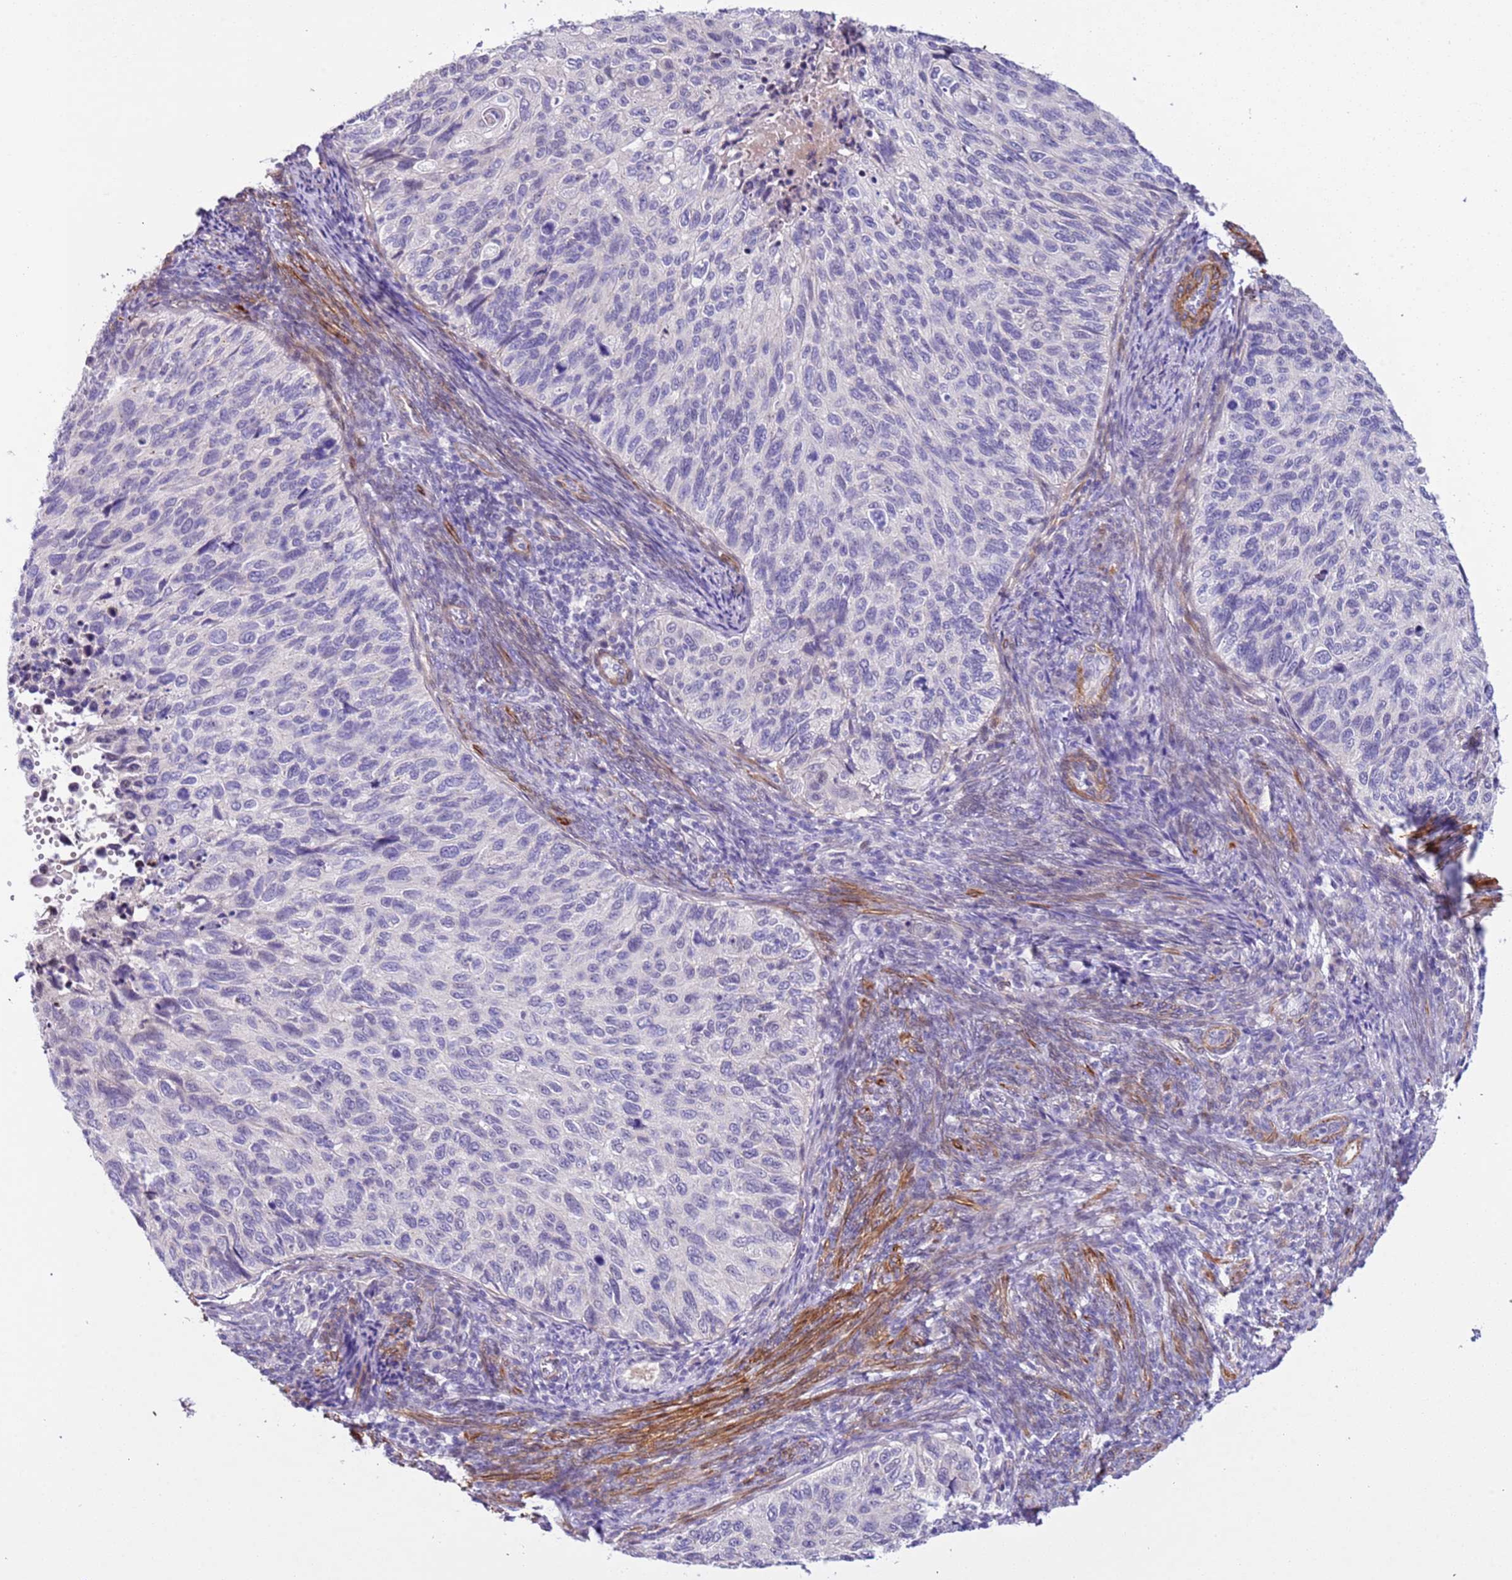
{"staining": {"intensity": "negative", "quantity": "none", "location": "none"}, "tissue": "cervical cancer", "cell_type": "Tumor cells", "image_type": "cancer", "snomed": [{"axis": "morphology", "description": "Squamous cell carcinoma, NOS"}, {"axis": "topography", "description": "Cervix"}], "caption": "Cervical squamous cell carcinoma stained for a protein using immunohistochemistry displays no expression tumor cells.", "gene": "PLEKHH1", "patient": {"sex": "female", "age": 70}}